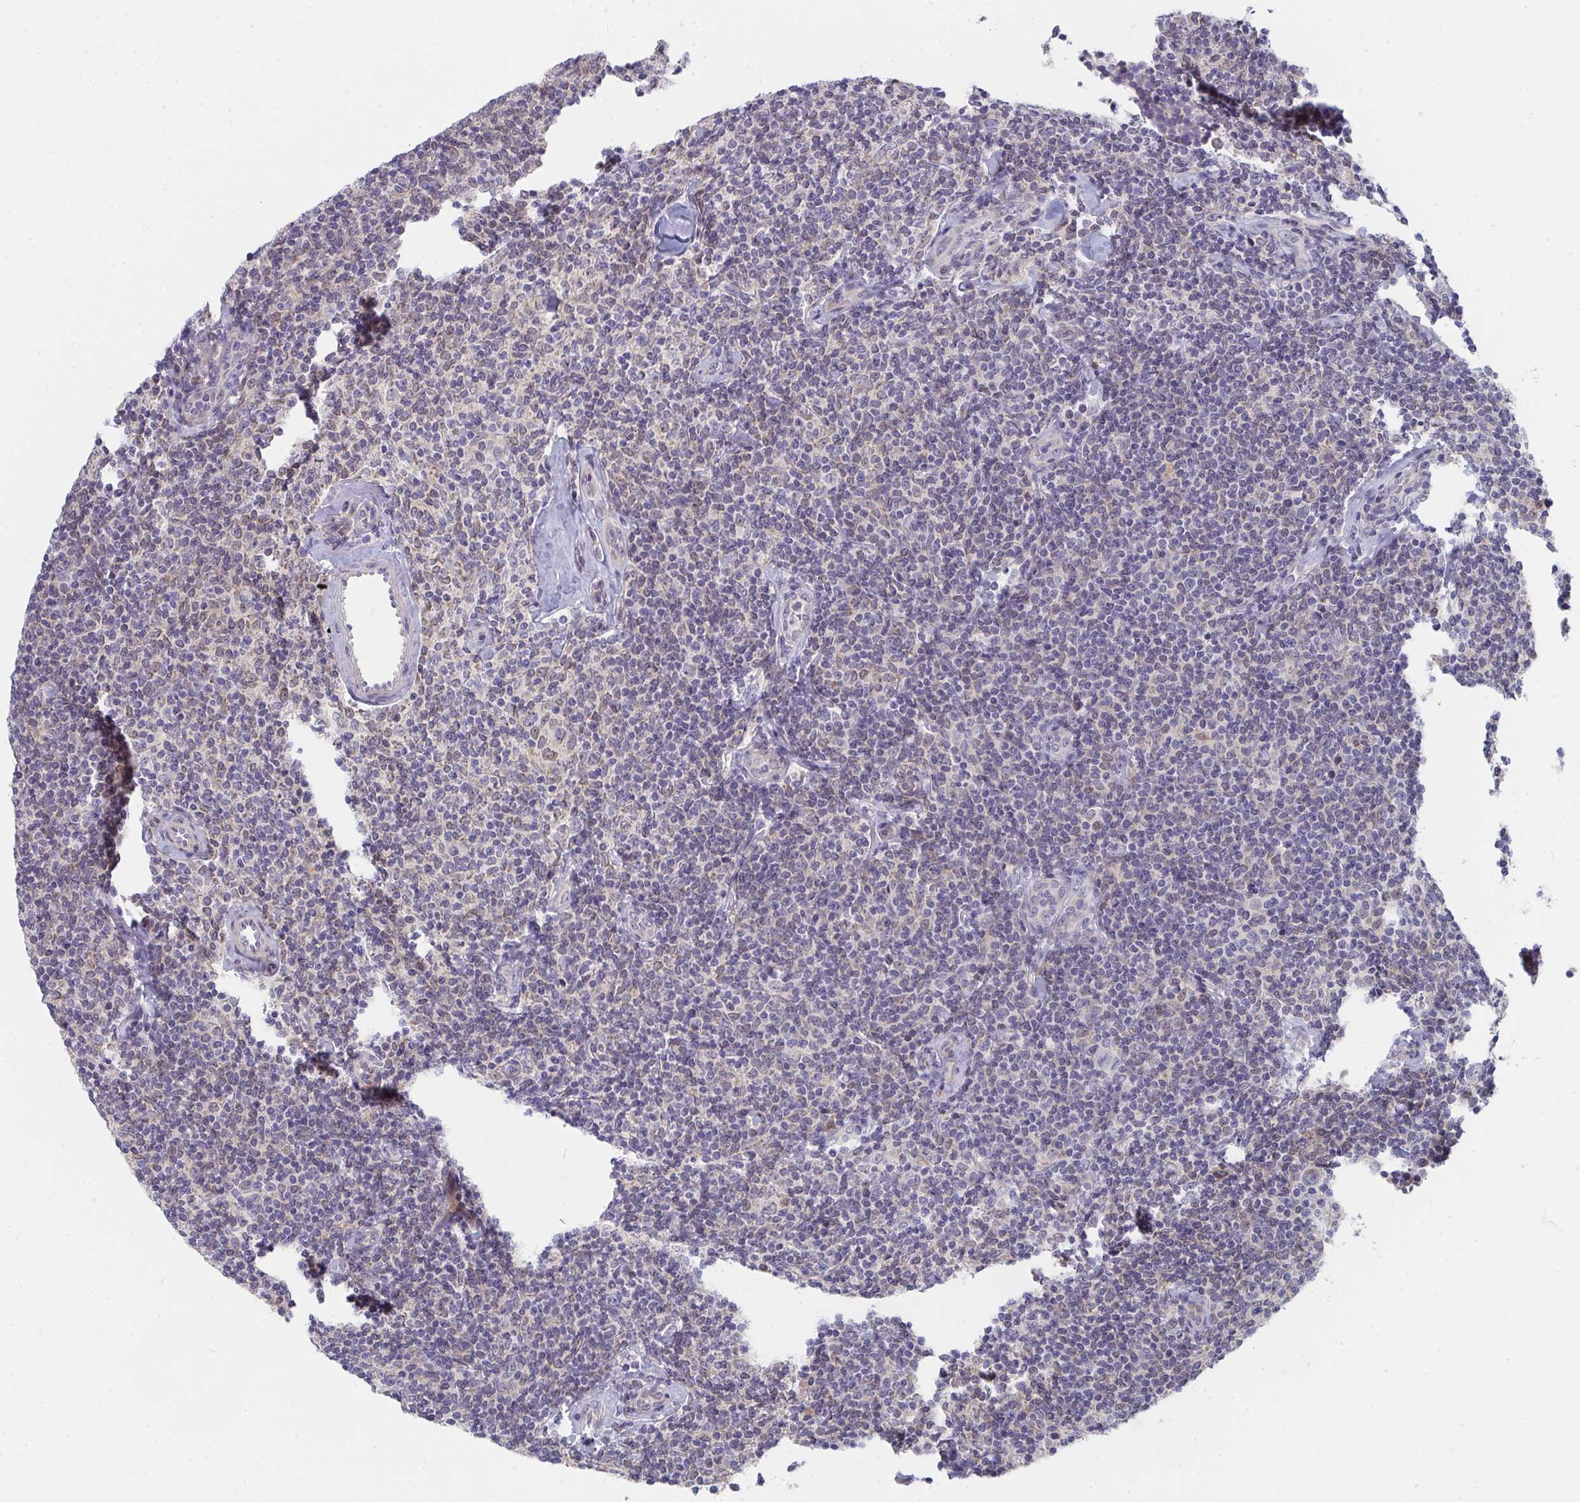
{"staining": {"intensity": "negative", "quantity": "none", "location": "none"}, "tissue": "lymphoma", "cell_type": "Tumor cells", "image_type": "cancer", "snomed": [{"axis": "morphology", "description": "Malignant lymphoma, non-Hodgkin's type, Low grade"}, {"axis": "topography", "description": "Lymph node"}], "caption": "Immunohistochemistry (IHC) photomicrograph of human lymphoma stained for a protein (brown), which demonstrates no positivity in tumor cells.", "gene": "VWDE", "patient": {"sex": "female", "age": 56}}